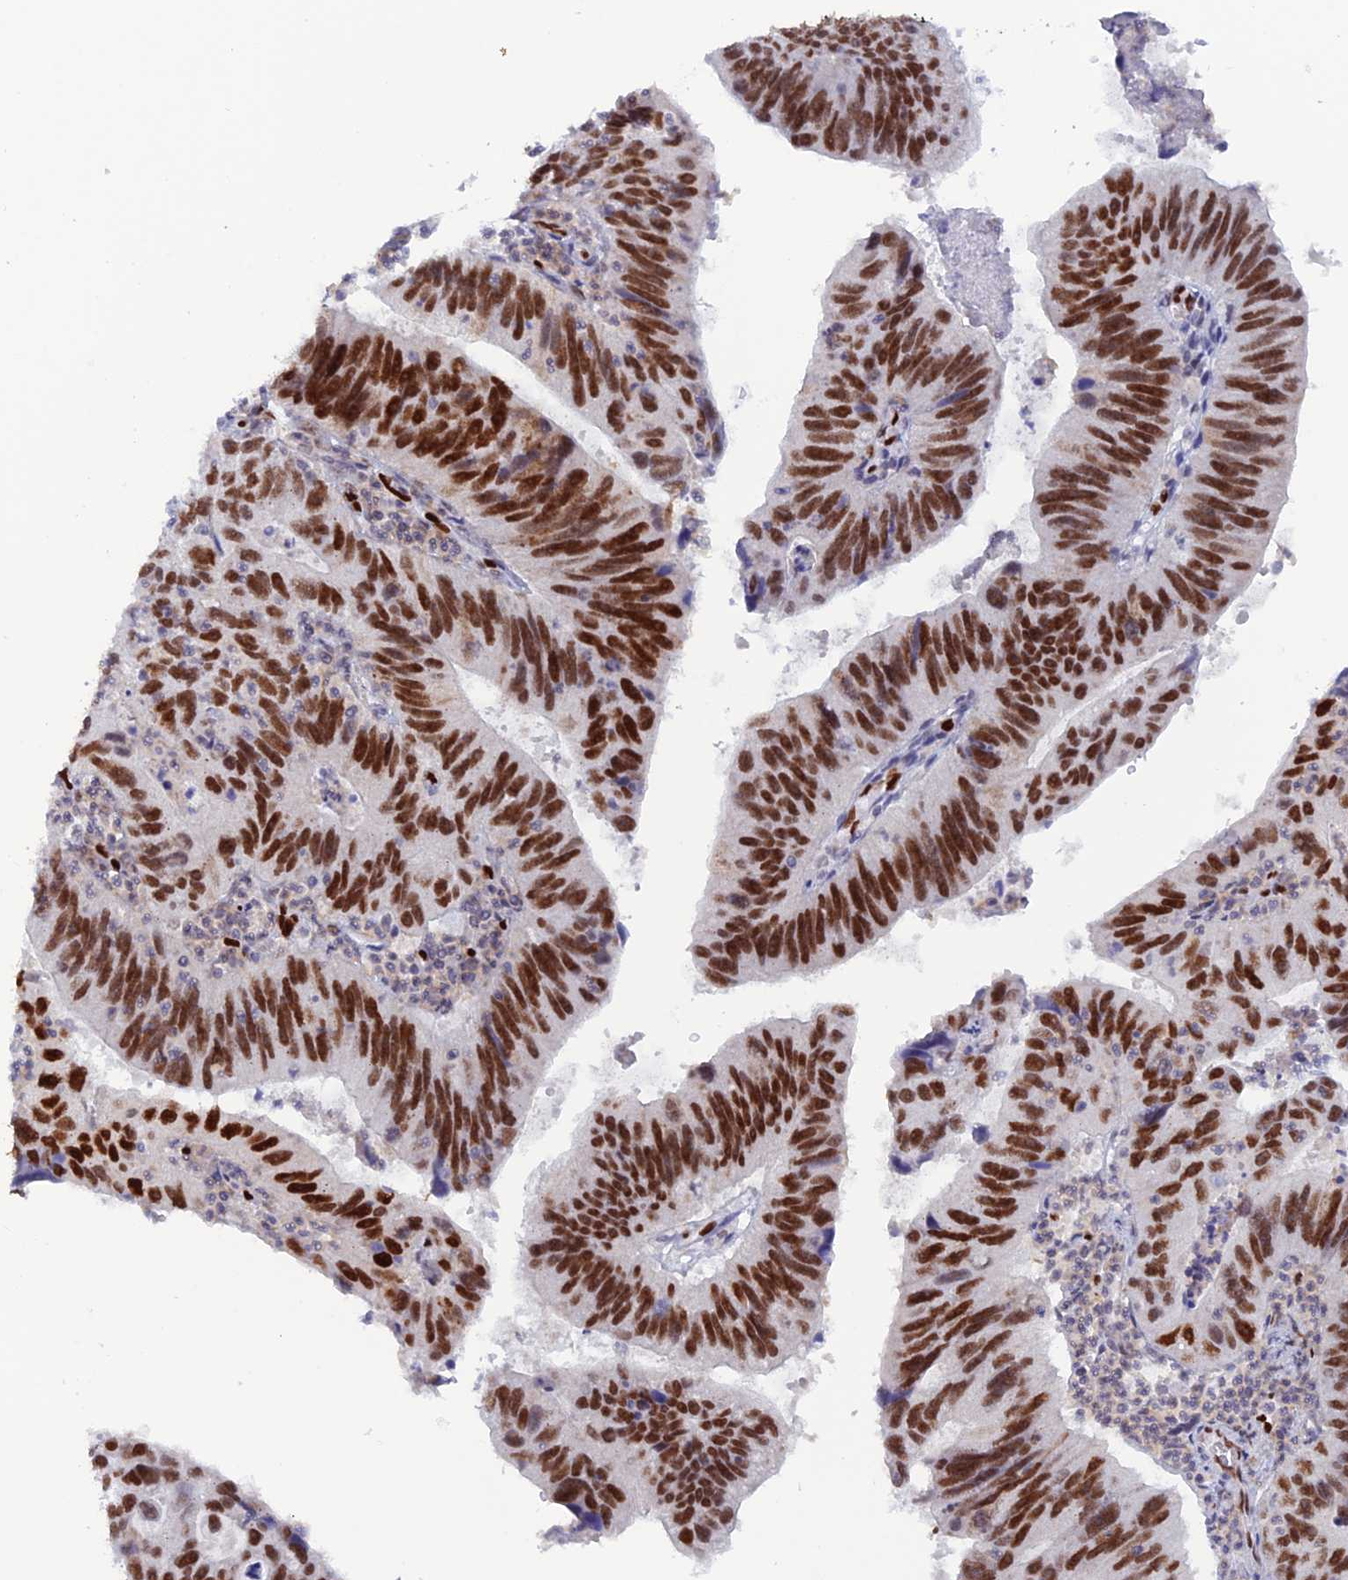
{"staining": {"intensity": "strong", "quantity": ">75%", "location": "nuclear"}, "tissue": "stomach cancer", "cell_type": "Tumor cells", "image_type": "cancer", "snomed": [{"axis": "morphology", "description": "Adenocarcinoma, NOS"}, {"axis": "topography", "description": "Stomach"}], "caption": "IHC staining of stomach cancer (adenocarcinoma), which demonstrates high levels of strong nuclear positivity in about >75% of tumor cells indicating strong nuclear protein positivity. The staining was performed using DAB (3,3'-diaminobenzidine) (brown) for protein detection and nuclei were counterstained in hematoxylin (blue).", "gene": "NOL4L", "patient": {"sex": "male", "age": 59}}